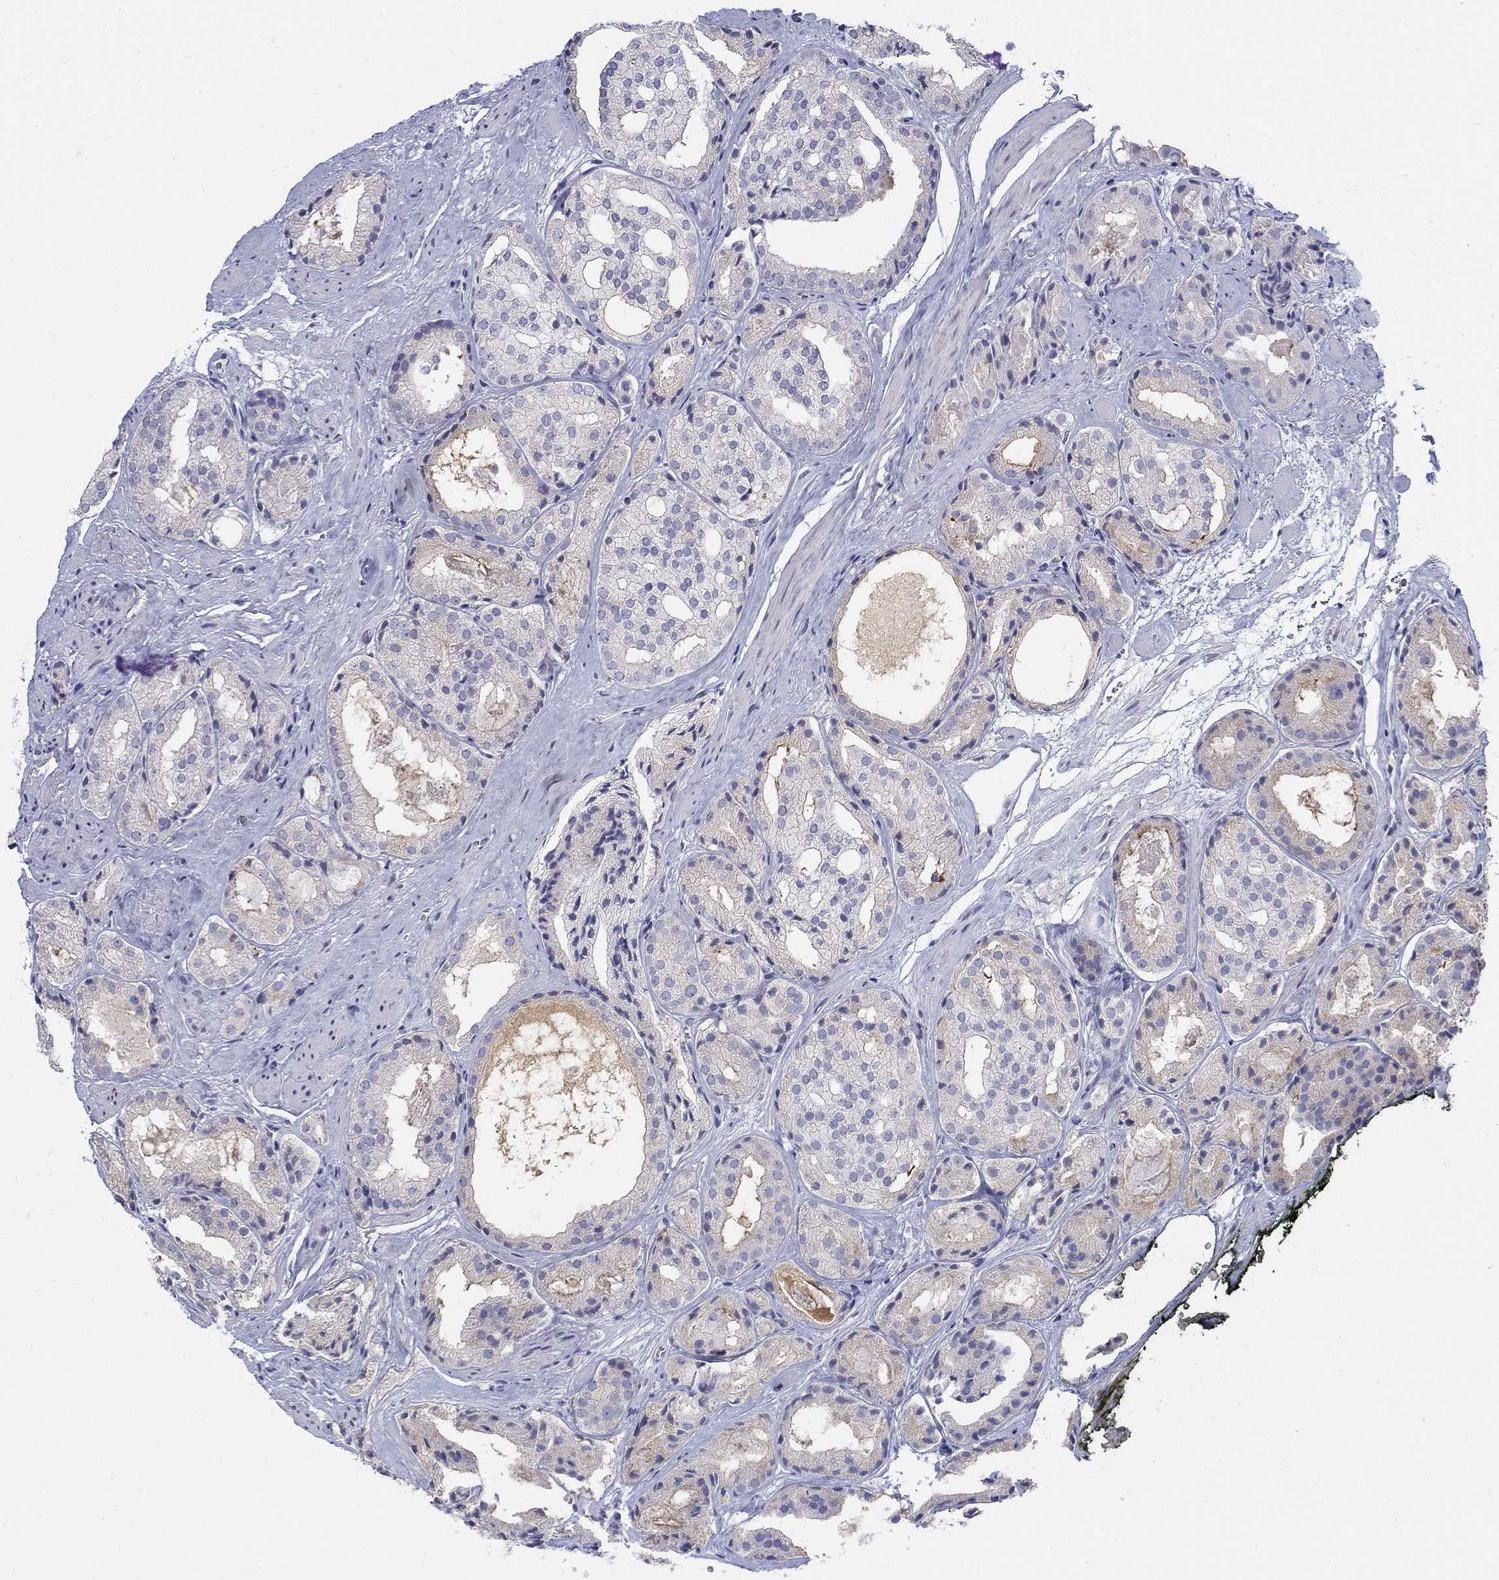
{"staining": {"intensity": "negative", "quantity": "none", "location": "none"}, "tissue": "prostate cancer", "cell_type": "Tumor cells", "image_type": "cancer", "snomed": [{"axis": "morphology", "description": "Adenocarcinoma, Low grade"}, {"axis": "topography", "description": "Prostate"}], "caption": "The image reveals no staining of tumor cells in adenocarcinoma (low-grade) (prostate).", "gene": "MAGEB6", "patient": {"sex": "male", "age": 69}}